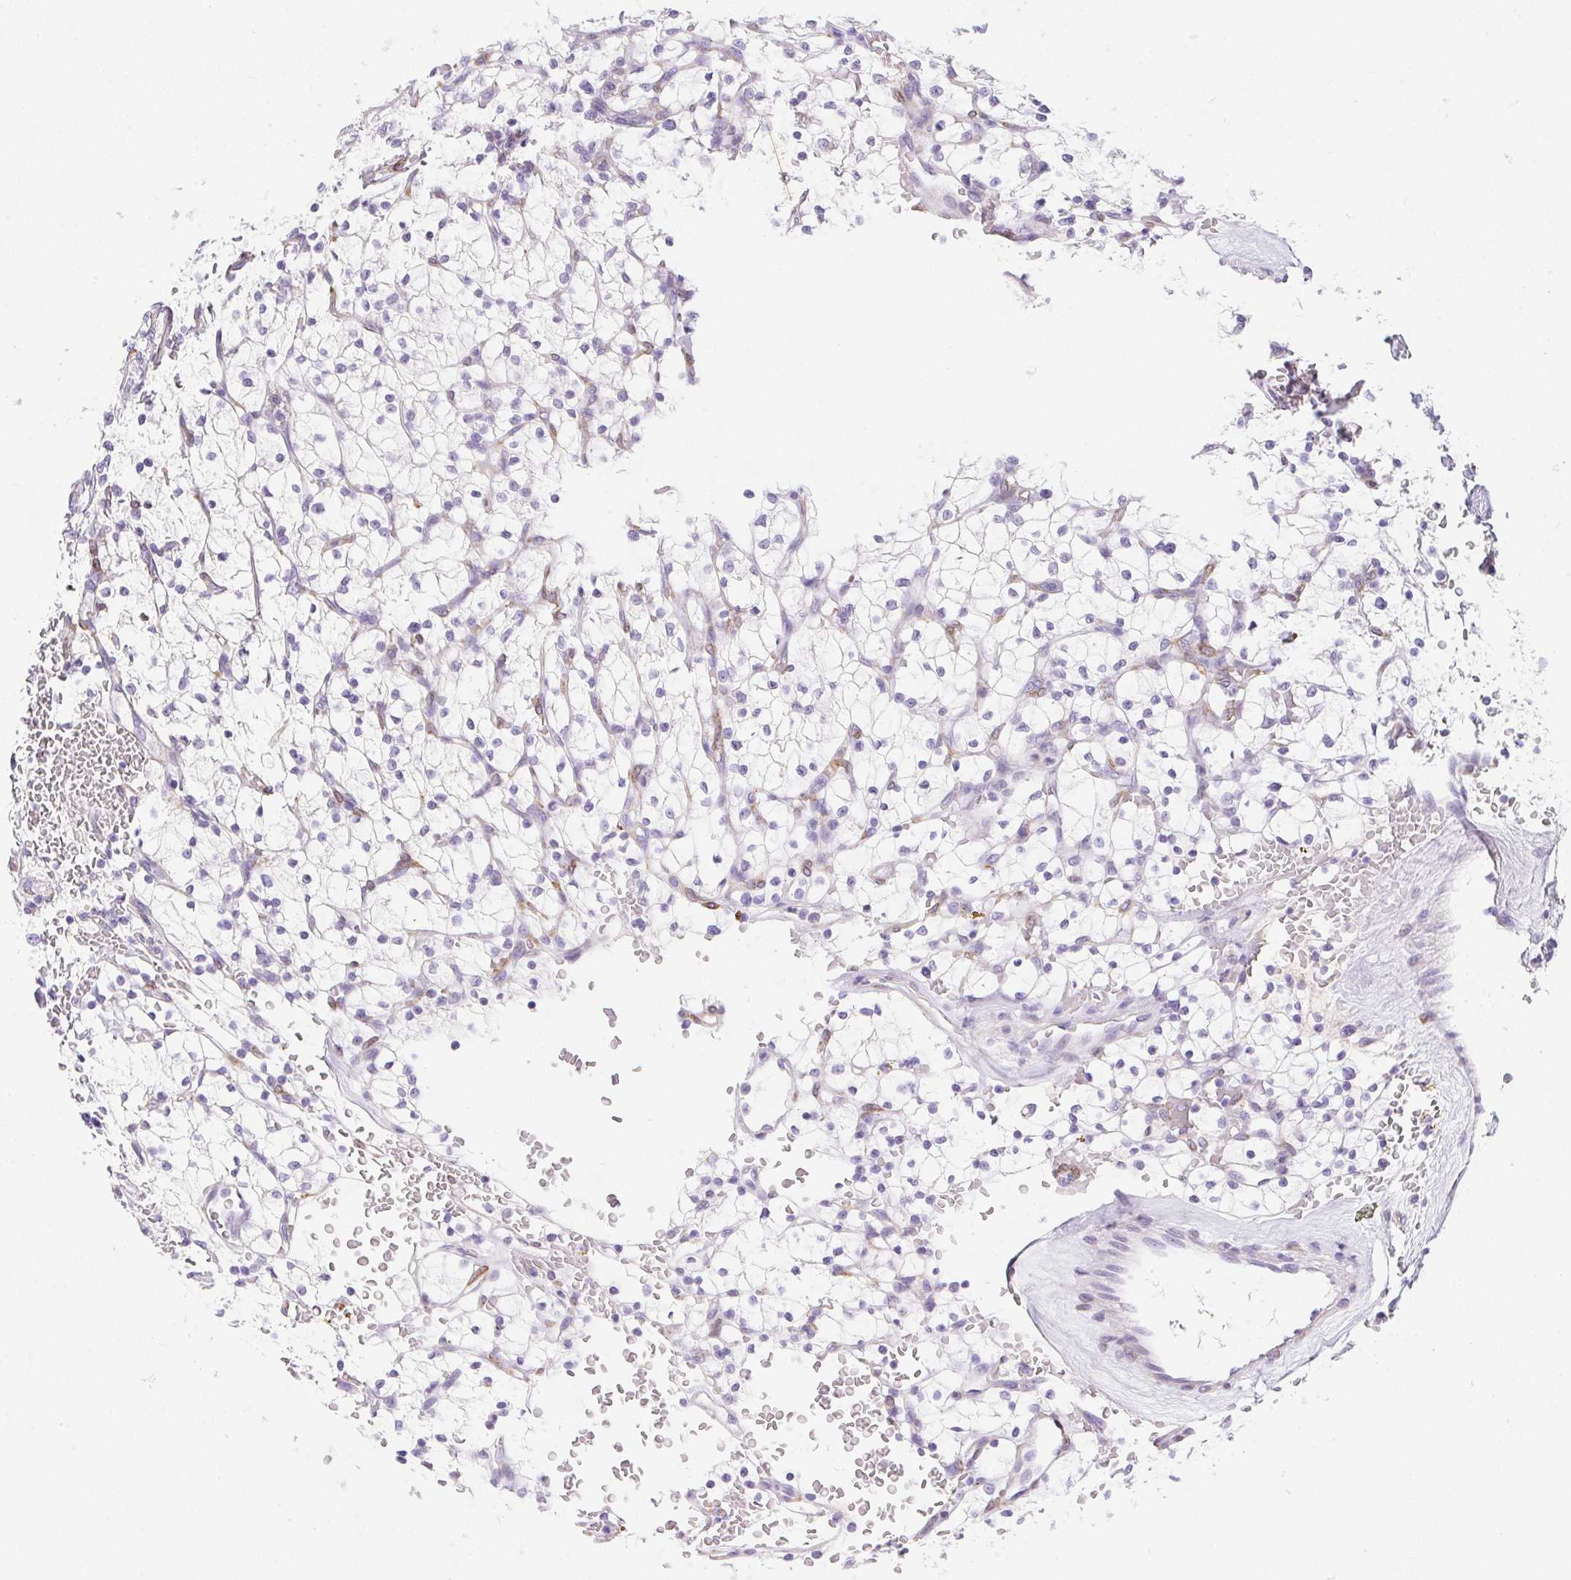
{"staining": {"intensity": "negative", "quantity": "none", "location": "none"}, "tissue": "renal cancer", "cell_type": "Tumor cells", "image_type": "cancer", "snomed": [{"axis": "morphology", "description": "Adenocarcinoma, NOS"}, {"axis": "topography", "description": "Kidney"}], "caption": "A high-resolution histopathology image shows immunohistochemistry (IHC) staining of renal cancer (adenocarcinoma), which demonstrates no significant positivity in tumor cells.", "gene": "HRC", "patient": {"sex": "female", "age": 64}}